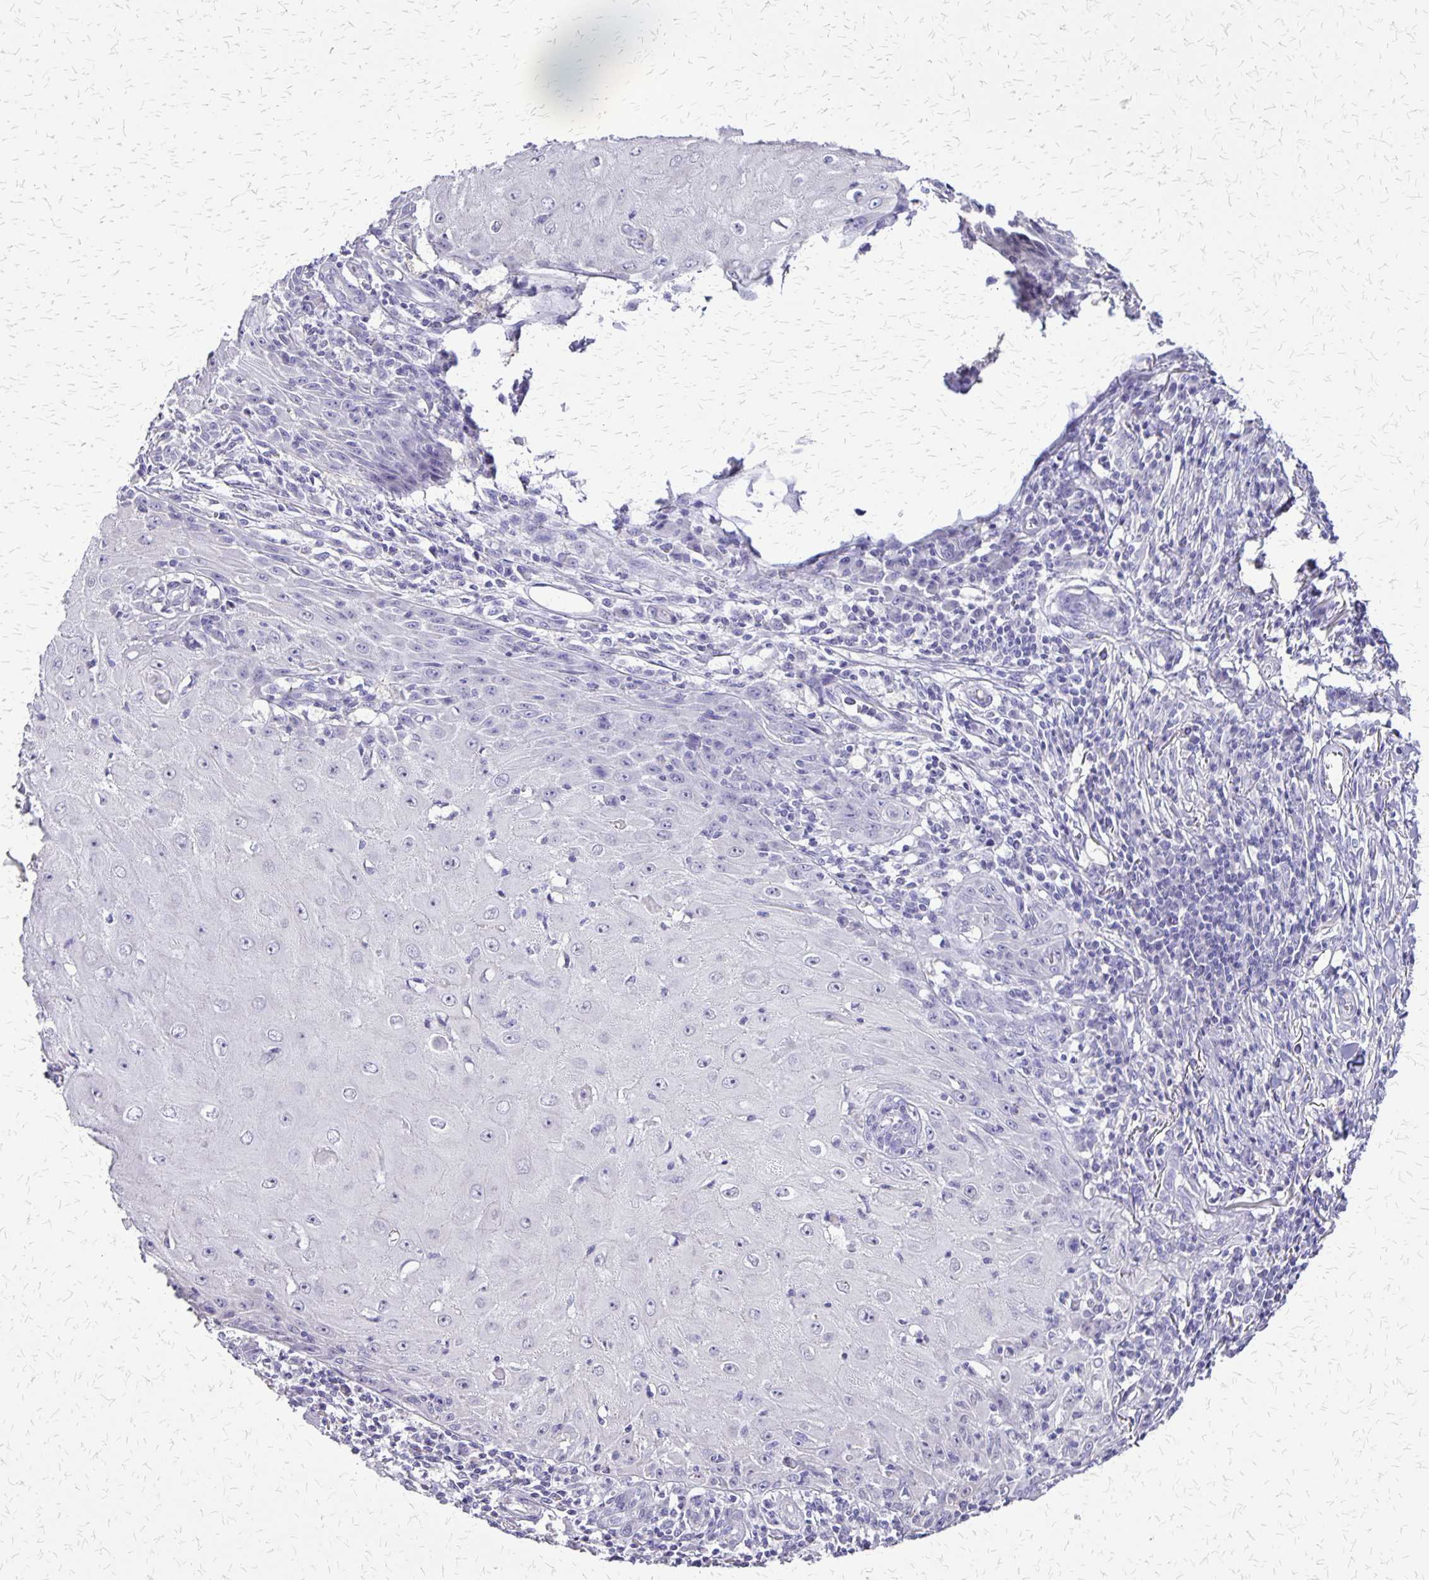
{"staining": {"intensity": "negative", "quantity": "none", "location": "none"}, "tissue": "skin cancer", "cell_type": "Tumor cells", "image_type": "cancer", "snomed": [{"axis": "morphology", "description": "Squamous cell carcinoma, NOS"}, {"axis": "topography", "description": "Skin"}], "caption": "A high-resolution photomicrograph shows immunohistochemistry staining of skin cancer, which demonstrates no significant expression in tumor cells.", "gene": "SI", "patient": {"sex": "female", "age": 73}}